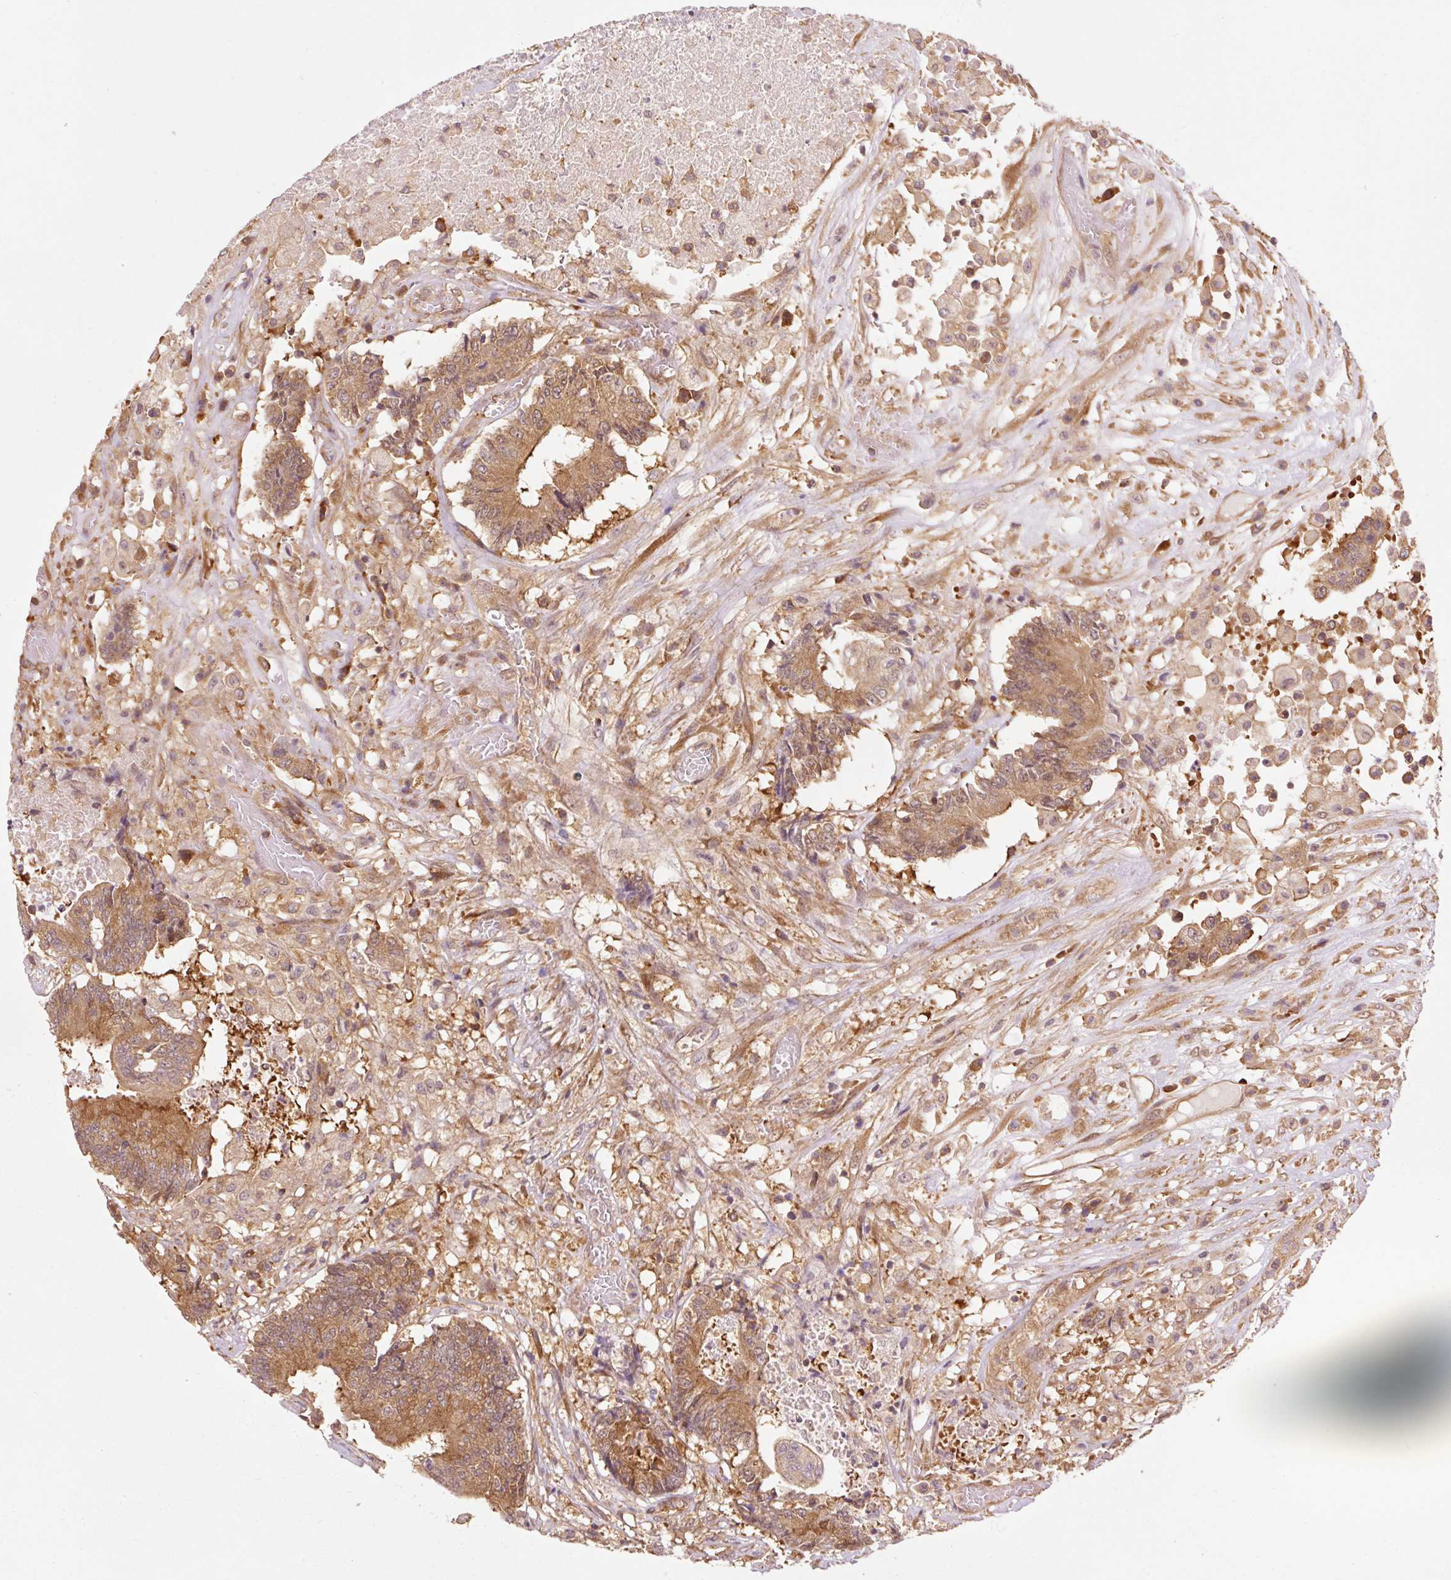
{"staining": {"intensity": "moderate", "quantity": ">75%", "location": "cytoplasmic/membranous"}, "tissue": "colorectal cancer", "cell_type": "Tumor cells", "image_type": "cancer", "snomed": [{"axis": "morphology", "description": "Adenocarcinoma, NOS"}, {"axis": "topography", "description": "Colon"}], "caption": "Protein staining shows moderate cytoplasmic/membranous expression in approximately >75% of tumor cells in colorectal cancer (adenocarcinoma). The staining is performed using DAB brown chromogen to label protein expression. The nuclei are counter-stained blue using hematoxylin.", "gene": "PDAP1", "patient": {"sex": "female", "age": 84}}